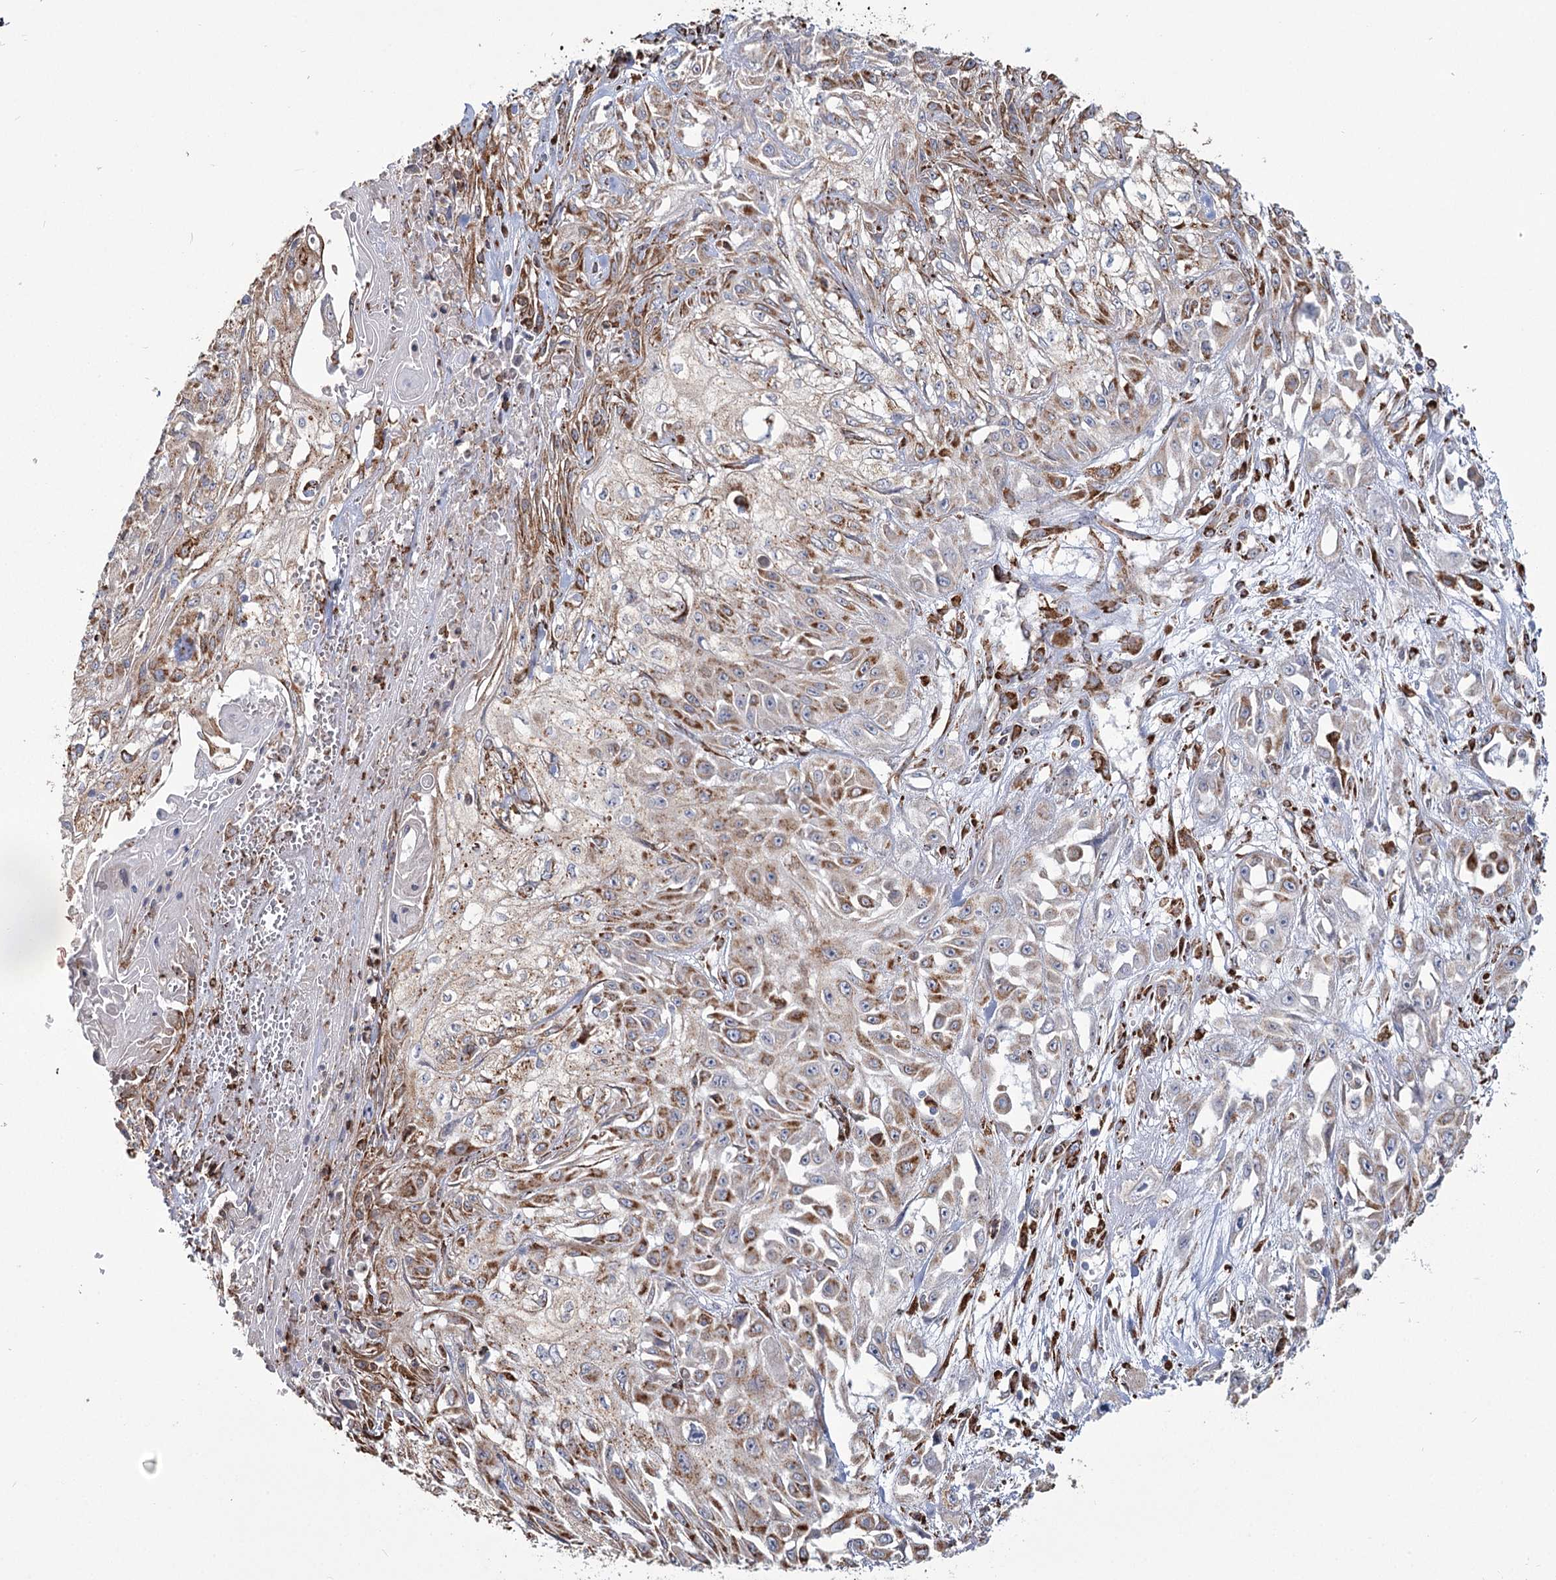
{"staining": {"intensity": "moderate", "quantity": ">75%", "location": "cytoplasmic/membranous"}, "tissue": "skin cancer", "cell_type": "Tumor cells", "image_type": "cancer", "snomed": [{"axis": "morphology", "description": "Squamous cell carcinoma, NOS"}, {"axis": "morphology", "description": "Squamous cell carcinoma, metastatic, NOS"}, {"axis": "topography", "description": "Skin"}, {"axis": "topography", "description": "Lymph node"}], "caption": "A medium amount of moderate cytoplasmic/membranous positivity is appreciated in about >75% of tumor cells in skin squamous cell carcinoma tissue.", "gene": "ZCCHC9", "patient": {"sex": "male", "age": 75}}